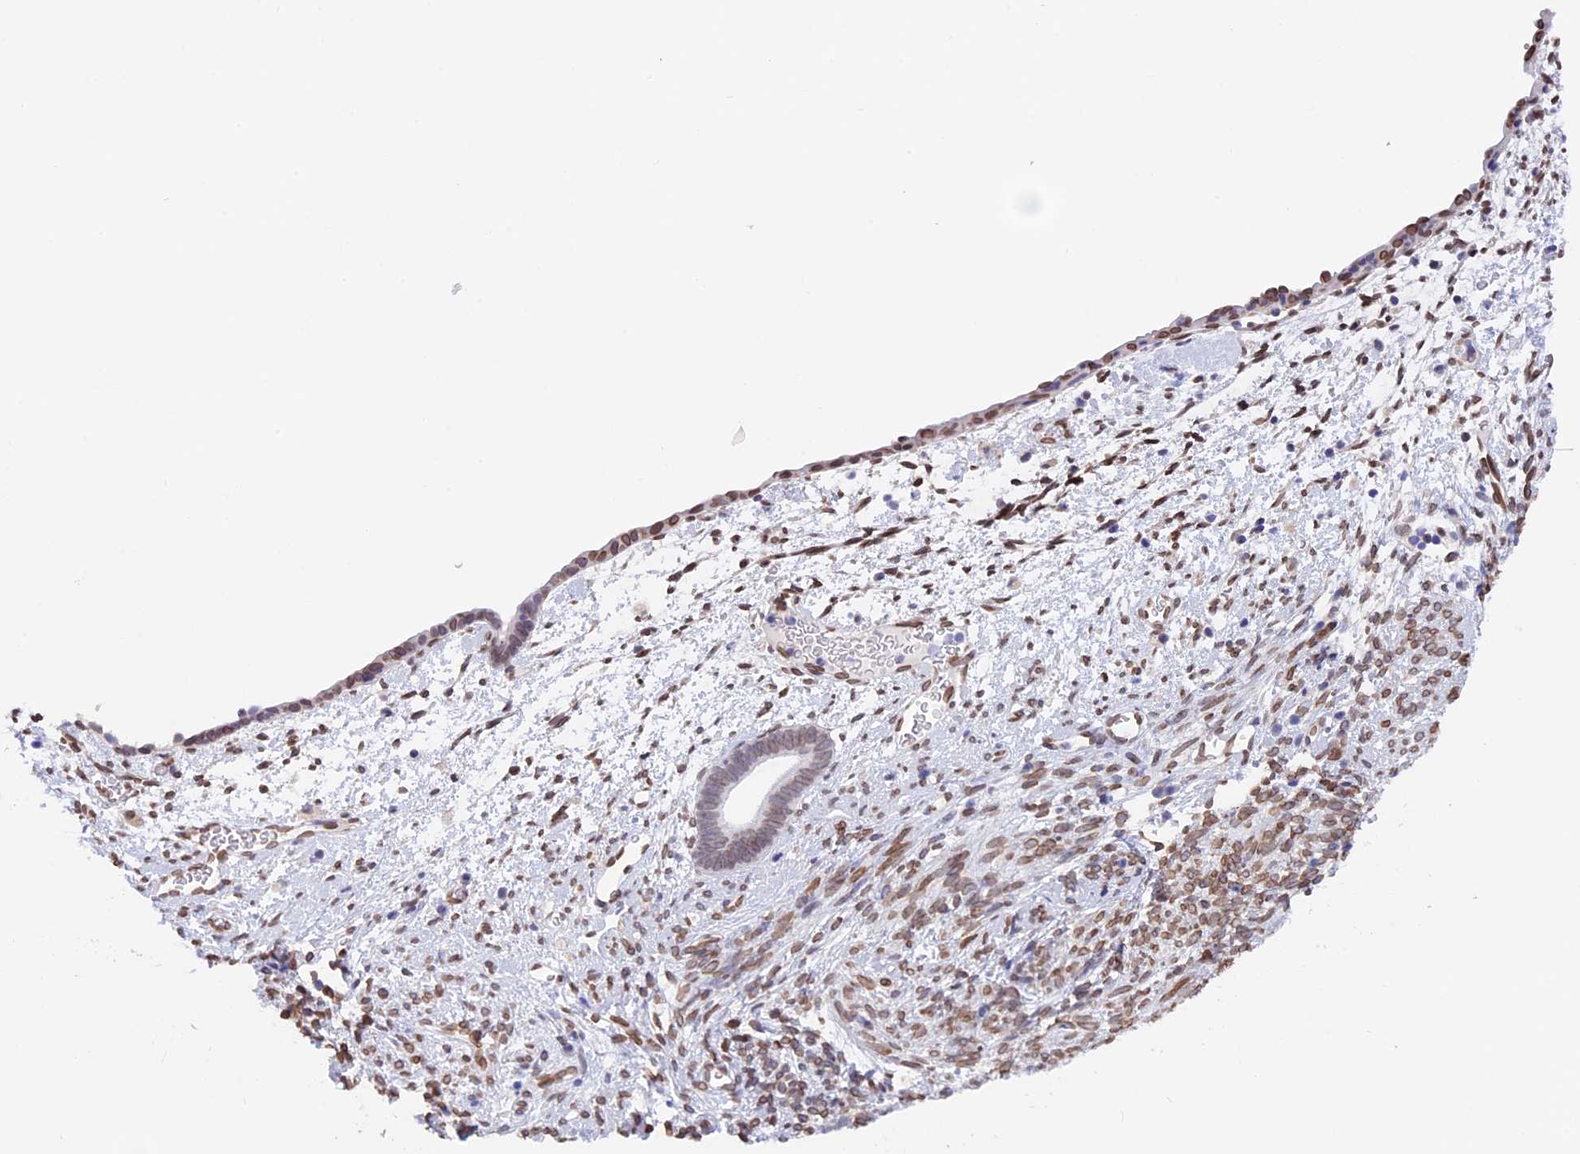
{"staining": {"intensity": "weak", "quantity": "<25%", "location": "nuclear"}, "tissue": "endometrium", "cell_type": "Cells in endometrial stroma", "image_type": "normal", "snomed": [{"axis": "morphology", "description": "Normal tissue, NOS"}, {"axis": "morphology", "description": "Adenocarcinoma, NOS"}, {"axis": "topography", "description": "Endometrium"}], "caption": "DAB (3,3'-diaminobenzidine) immunohistochemical staining of unremarkable endometrium reveals no significant staining in cells in endometrial stroma.", "gene": "TMPRSS7", "patient": {"sex": "female", "age": 57}}